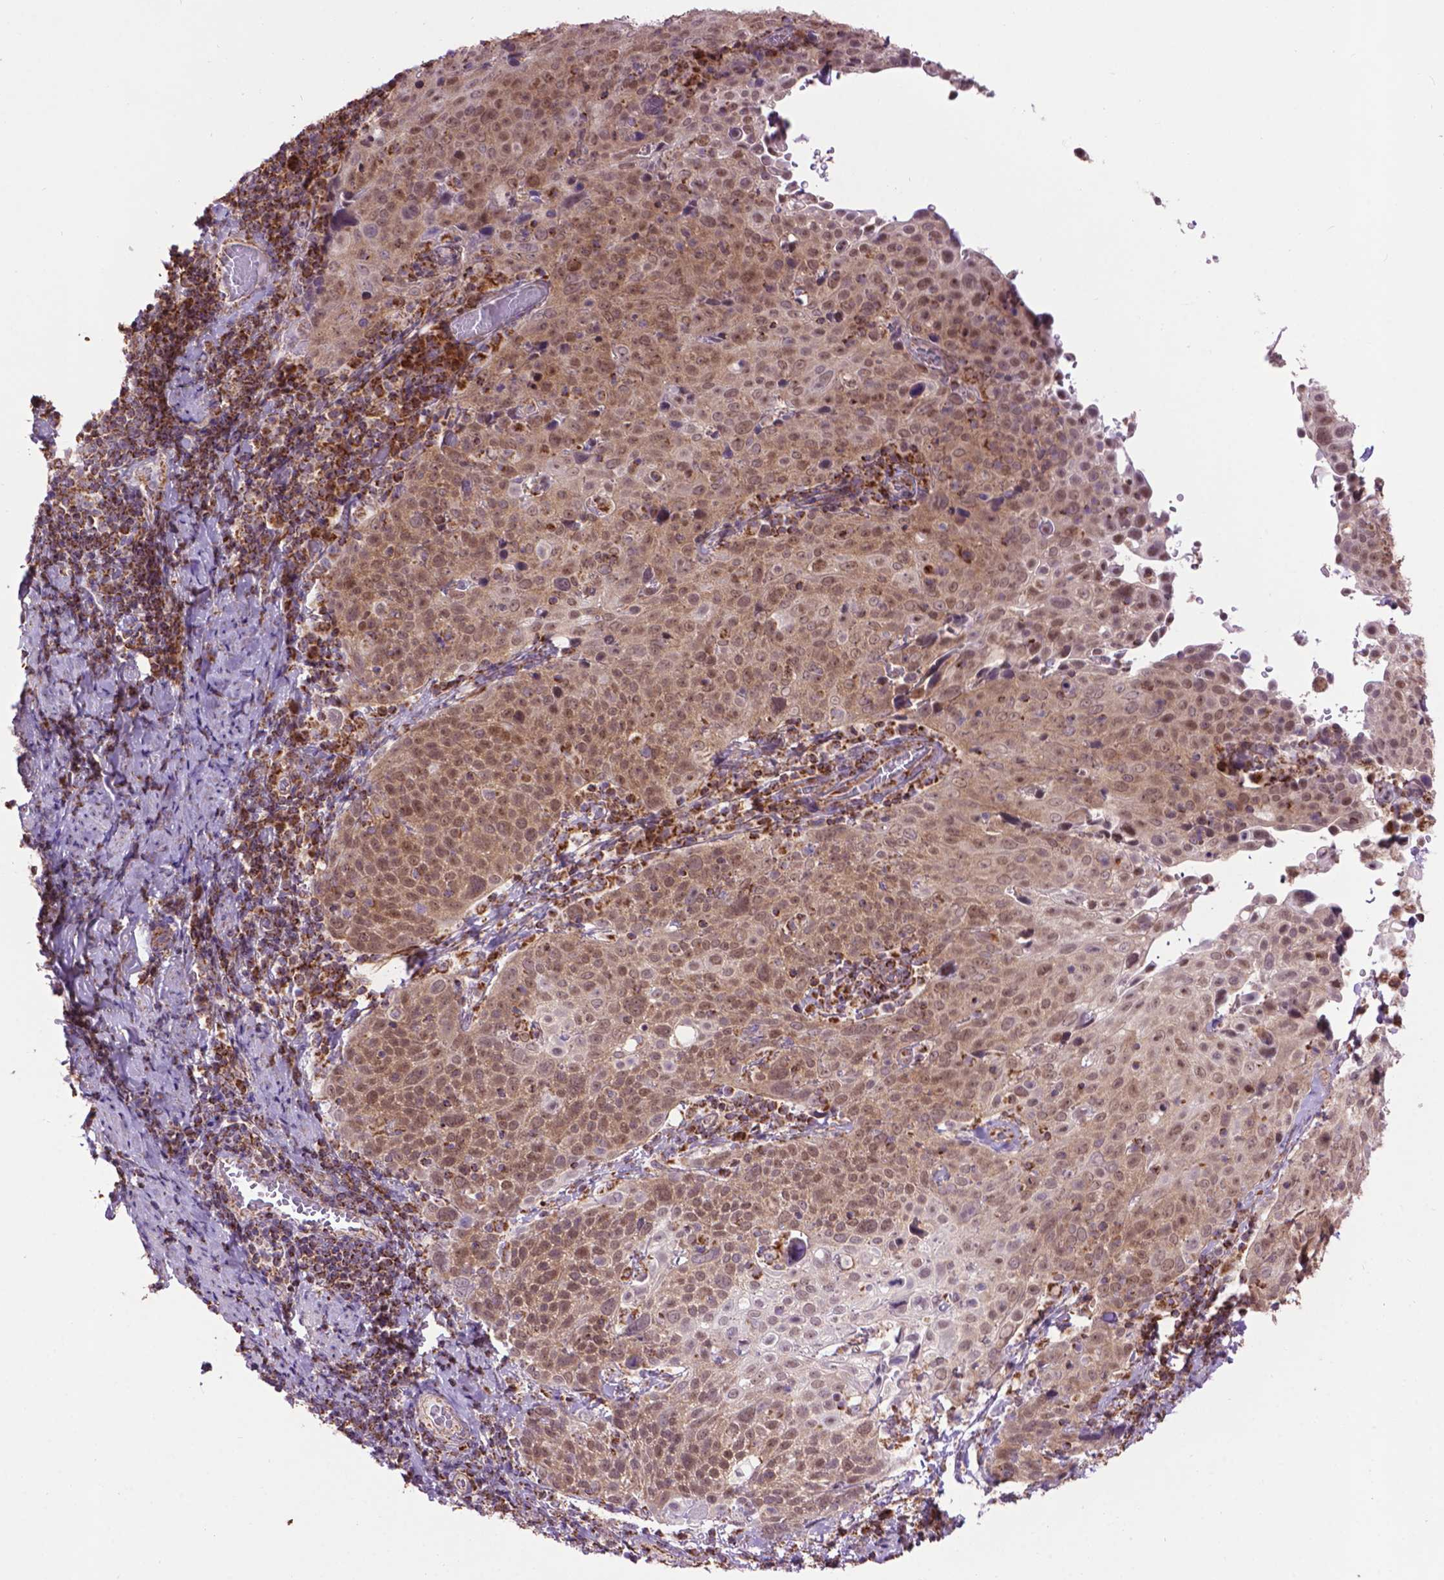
{"staining": {"intensity": "moderate", "quantity": ">75%", "location": "cytoplasmic/membranous"}, "tissue": "cervical cancer", "cell_type": "Tumor cells", "image_type": "cancer", "snomed": [{"axis": "morphology", "description": "Squamous cell carcinoma, NOS"}, {"axis": "topography", "description": "Cervix"}], "caption": "Protein expression analysis of squamous cell carcinoma (cervical) displays moderate cytoplasmic/membranous expression in about >75% of tumor cells.", "gene": "PYCR3", "patient": {"sex": "female", "age": 61}}